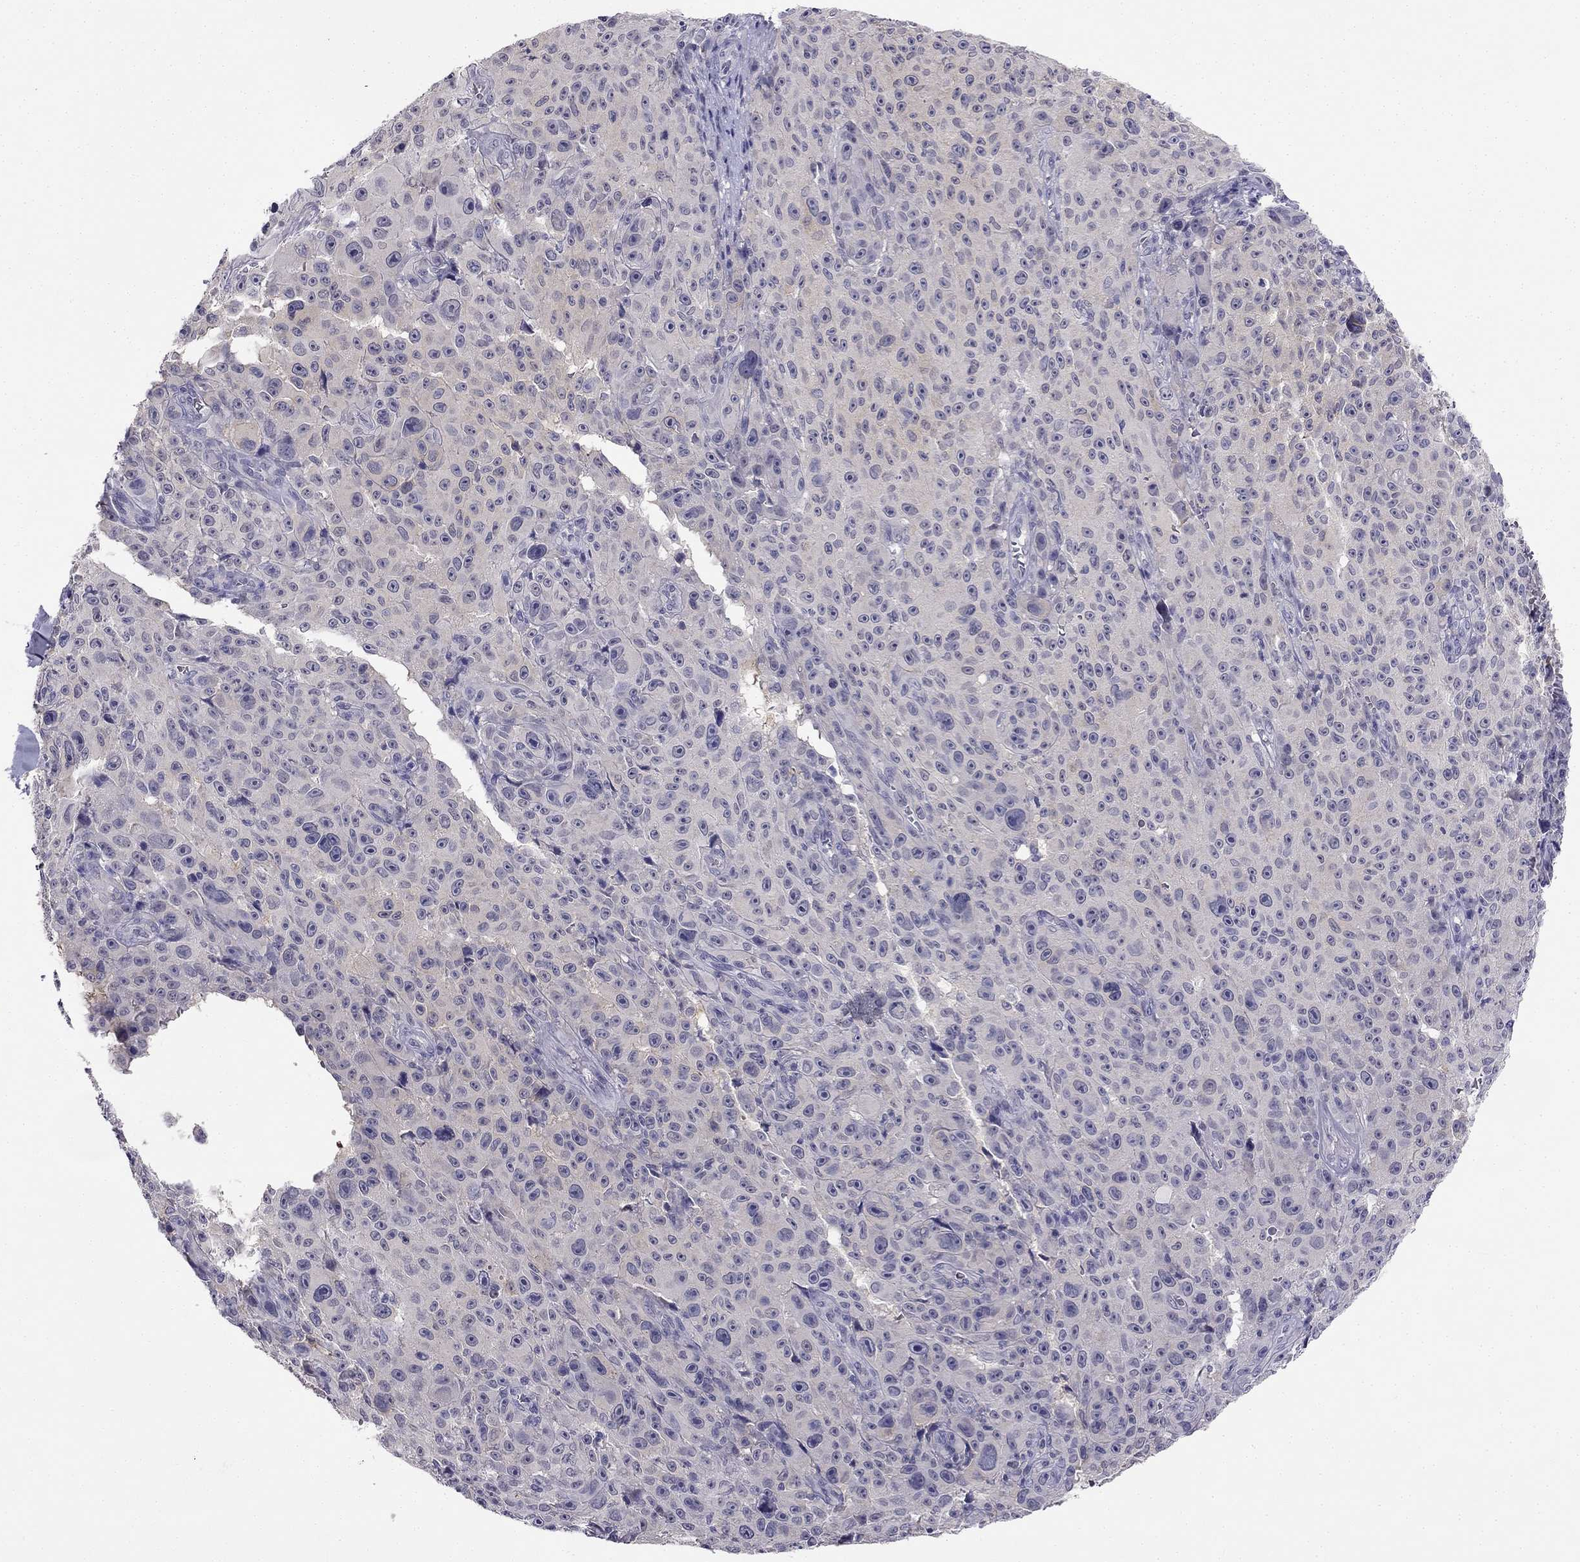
{"staining": {"intensity": "negative", "quantity": "none", "location": "none"}, "tissue": "melanoma", "cell_type": "Tumor cells", "image_type": "cancer", "snomed": [{"axis": "morphology", "description": "Malignant melanoma, NOS"}, {"axis": "topography", "description": "Skin"}], "caption": "Protein analysis of malignant melanoma displays no significant staining in tumor cells.", "gene": "C16orf89", "patient": {"sex": "female", "age": 82}}